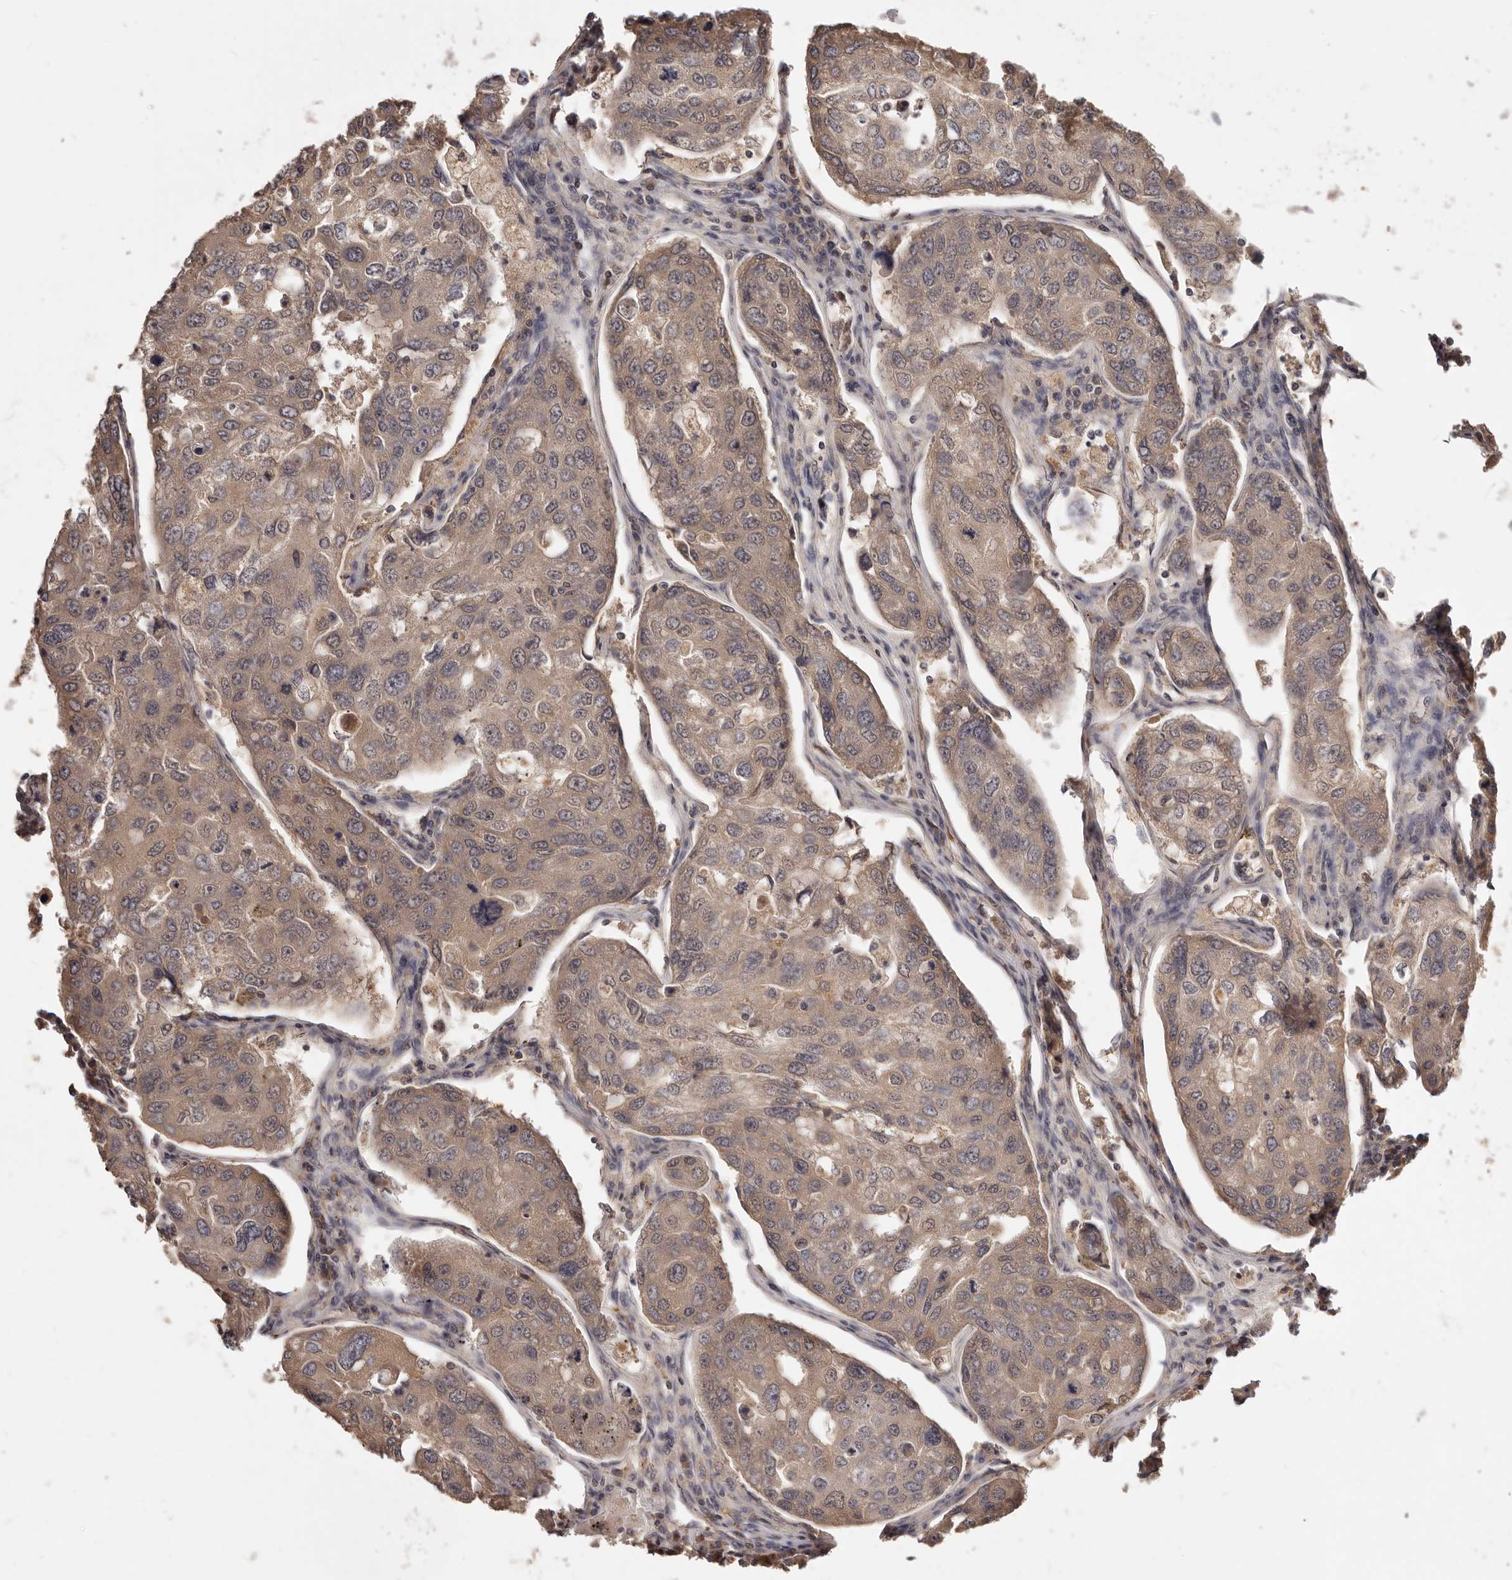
{"staining": {"intensity": "weak", "quantity": ">75%", "location": "cytoplasmic/membranous"}, "tissue": "urothelial cancer", "cell_type": "Tumor cells", "image_type": "cancer", "snomed": [{"axis": "morphology", "description": "Urothelial carcinoma, High grade"}, {"axis": "topography", "description": "Lymph node"}, {"axis": "topography", "description": "Urinary bladder"}], "caption": "The photomicrograph exhibits a brown stain indicating the presence of a protein in the cytoplasmic/membranous of tumor cells in urothelial cancer. The protein of interest is stained brown, and the nuclei are stained in blue (DAB (3,3'-diaminobenzidine) IHC with brightfield microscopy, high magnification).", "gene": "TSPAN13", "patient": {"sex": "male", "age": 51}}